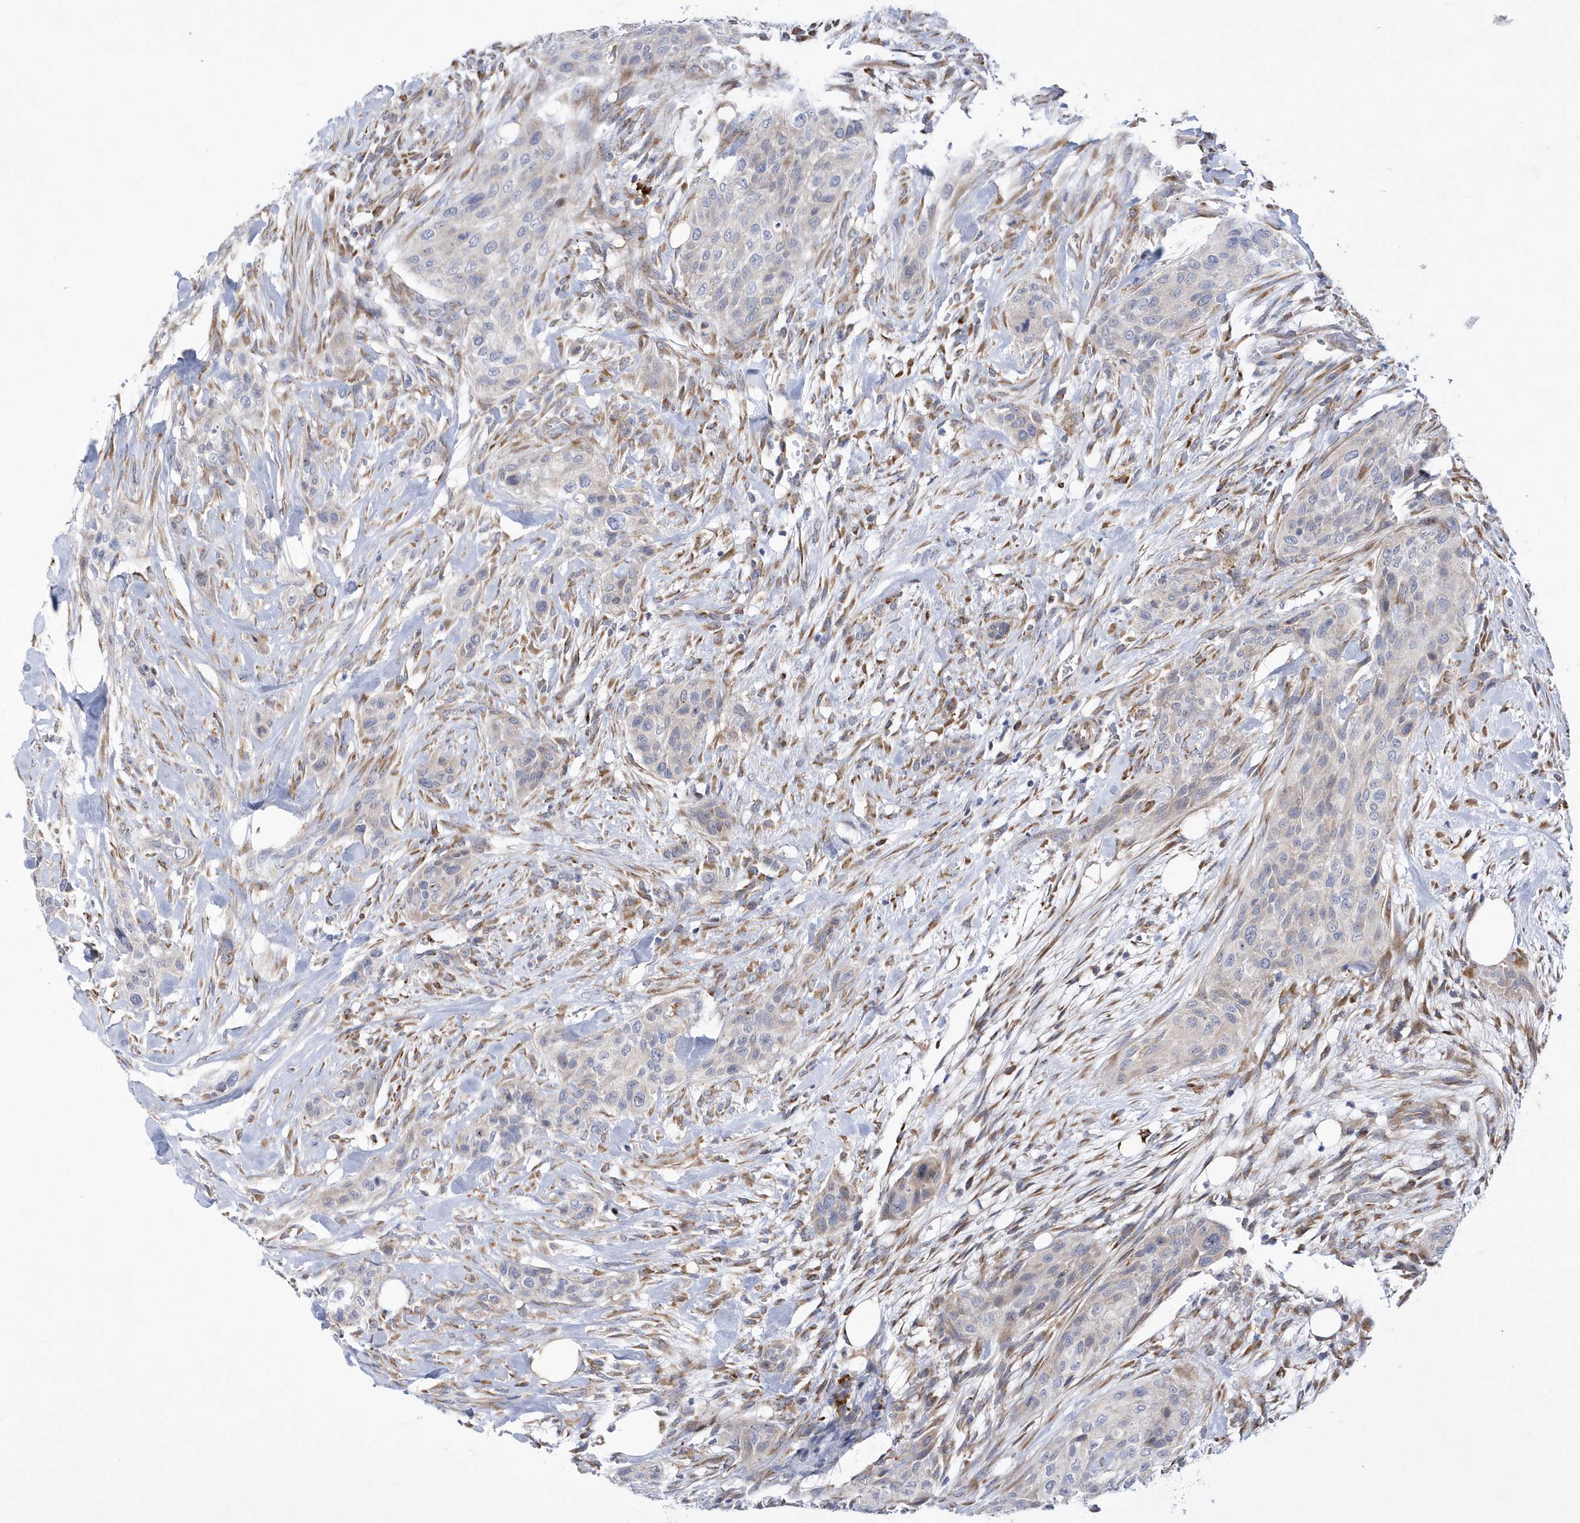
{"staining": {"intensity": "negative", "quantity": "none", "location": "none"}, "tissue": "urothelial cancer", "cell_type": "Tumor cells", "image_type": "cancer", "snomed": [{"axis": "morphology", "description": "Urothelial carcinoma, High grade"}, {"axis": "topography", "description": "Urinary bladder"}], "caption": "This is an IHC image of urothelial cancer. There is no expression in tumor cells.", "gene": "MED31", "patient": {"sex": "male", "age": 35}}